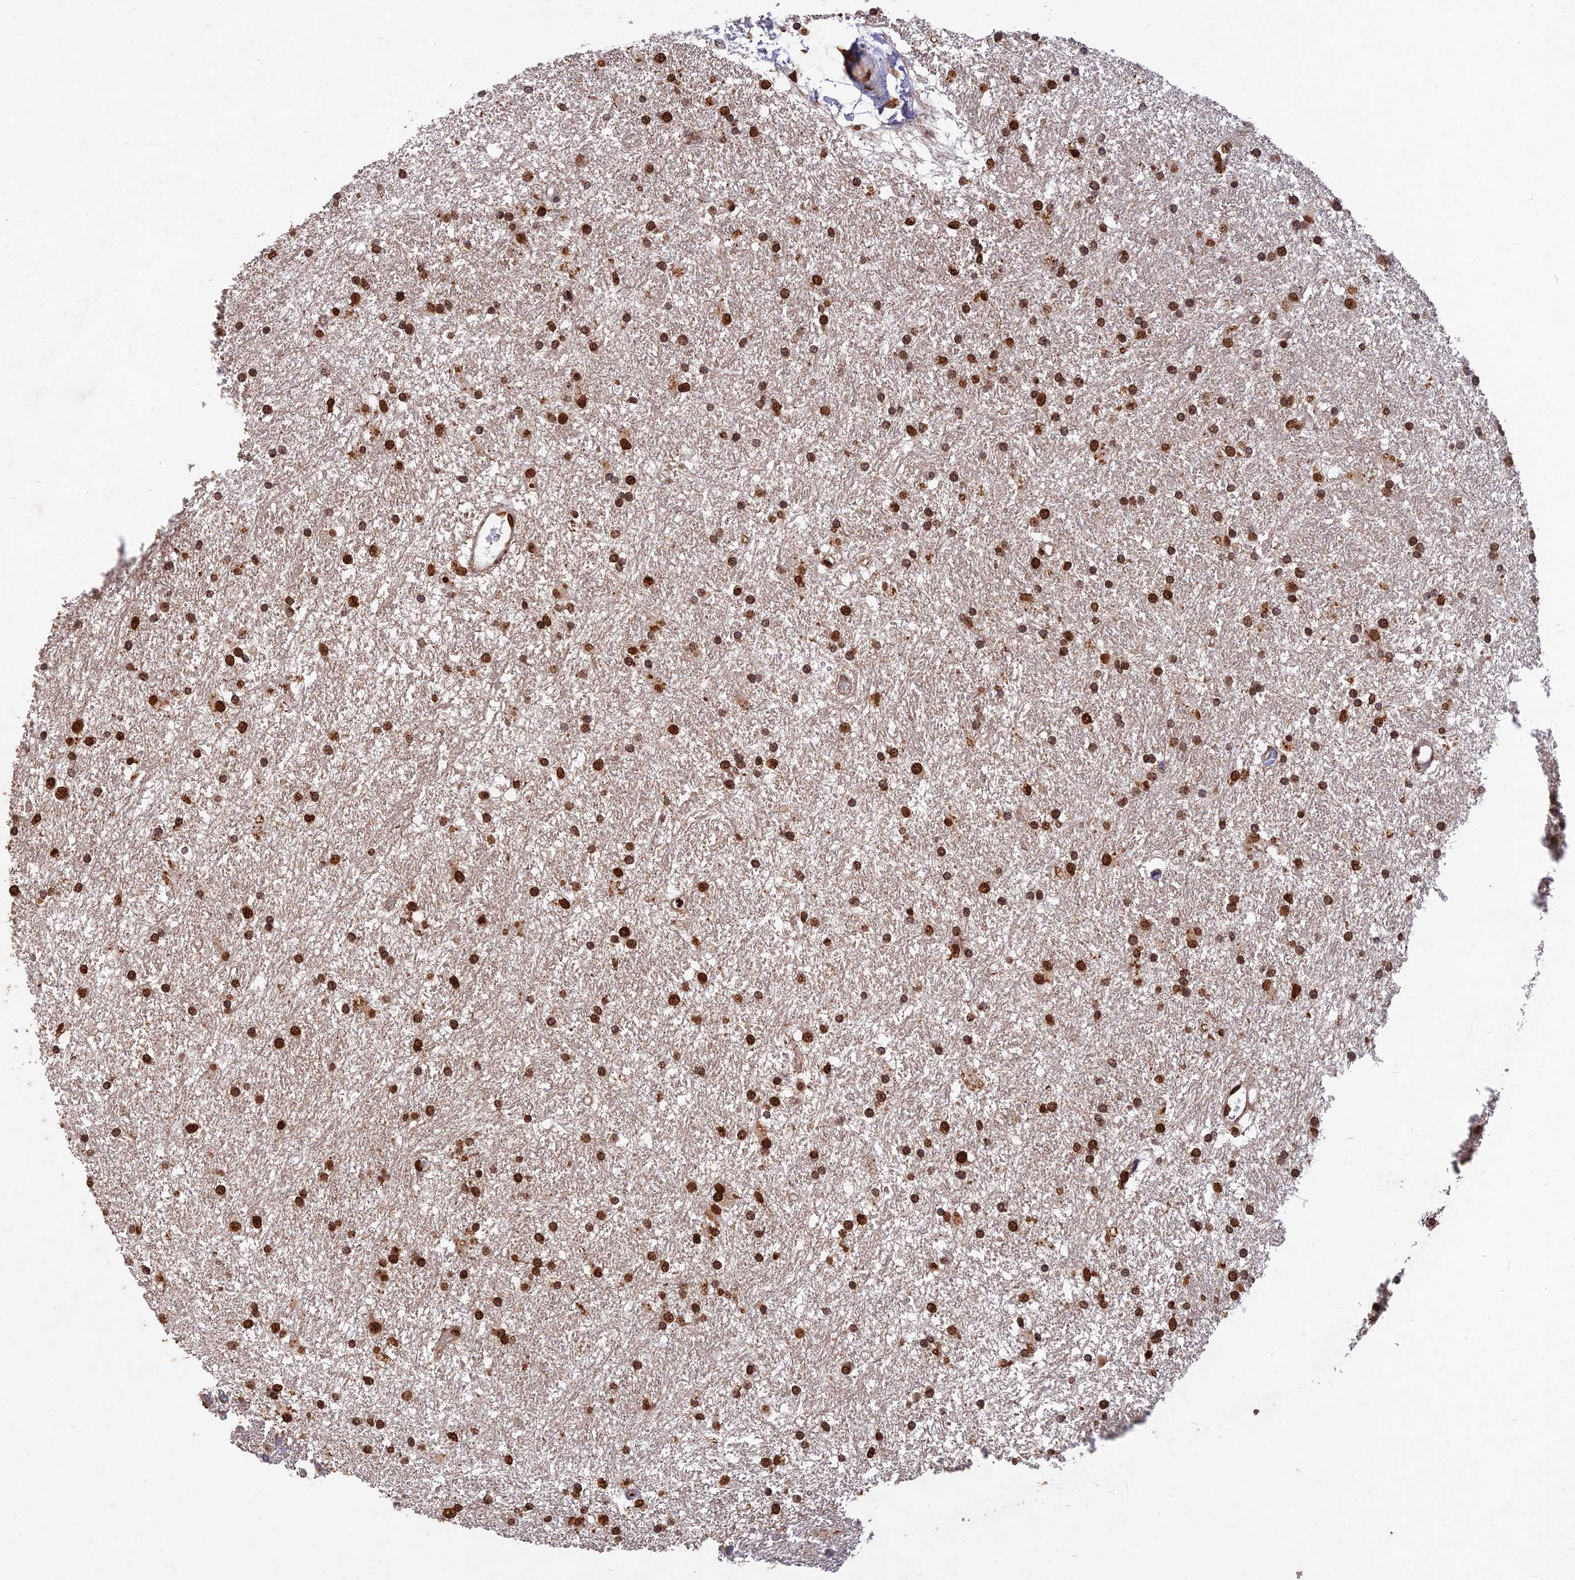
{"staining": {"intensity": "strong", "quantity": "25%-75%", "location": "cytoplasmic/membranous,nuclear"}, "tissue": "glioma", "cell_type": "Tumor cells", "image_type": "cancer", "snomed": [{"axis": "morphology", "description": "Glioma, malignant, High grade"}, {"axis": "topography", "description": "Brain"}], "caption": "Protein expression analysis of malignant high-grade glioma reveals strong cytoplasmic/membranous and nuclear expression in about 25%-75% of tumor cells.", "gene": "RELCH", "patient": {"sex": "male", "age": 77}}